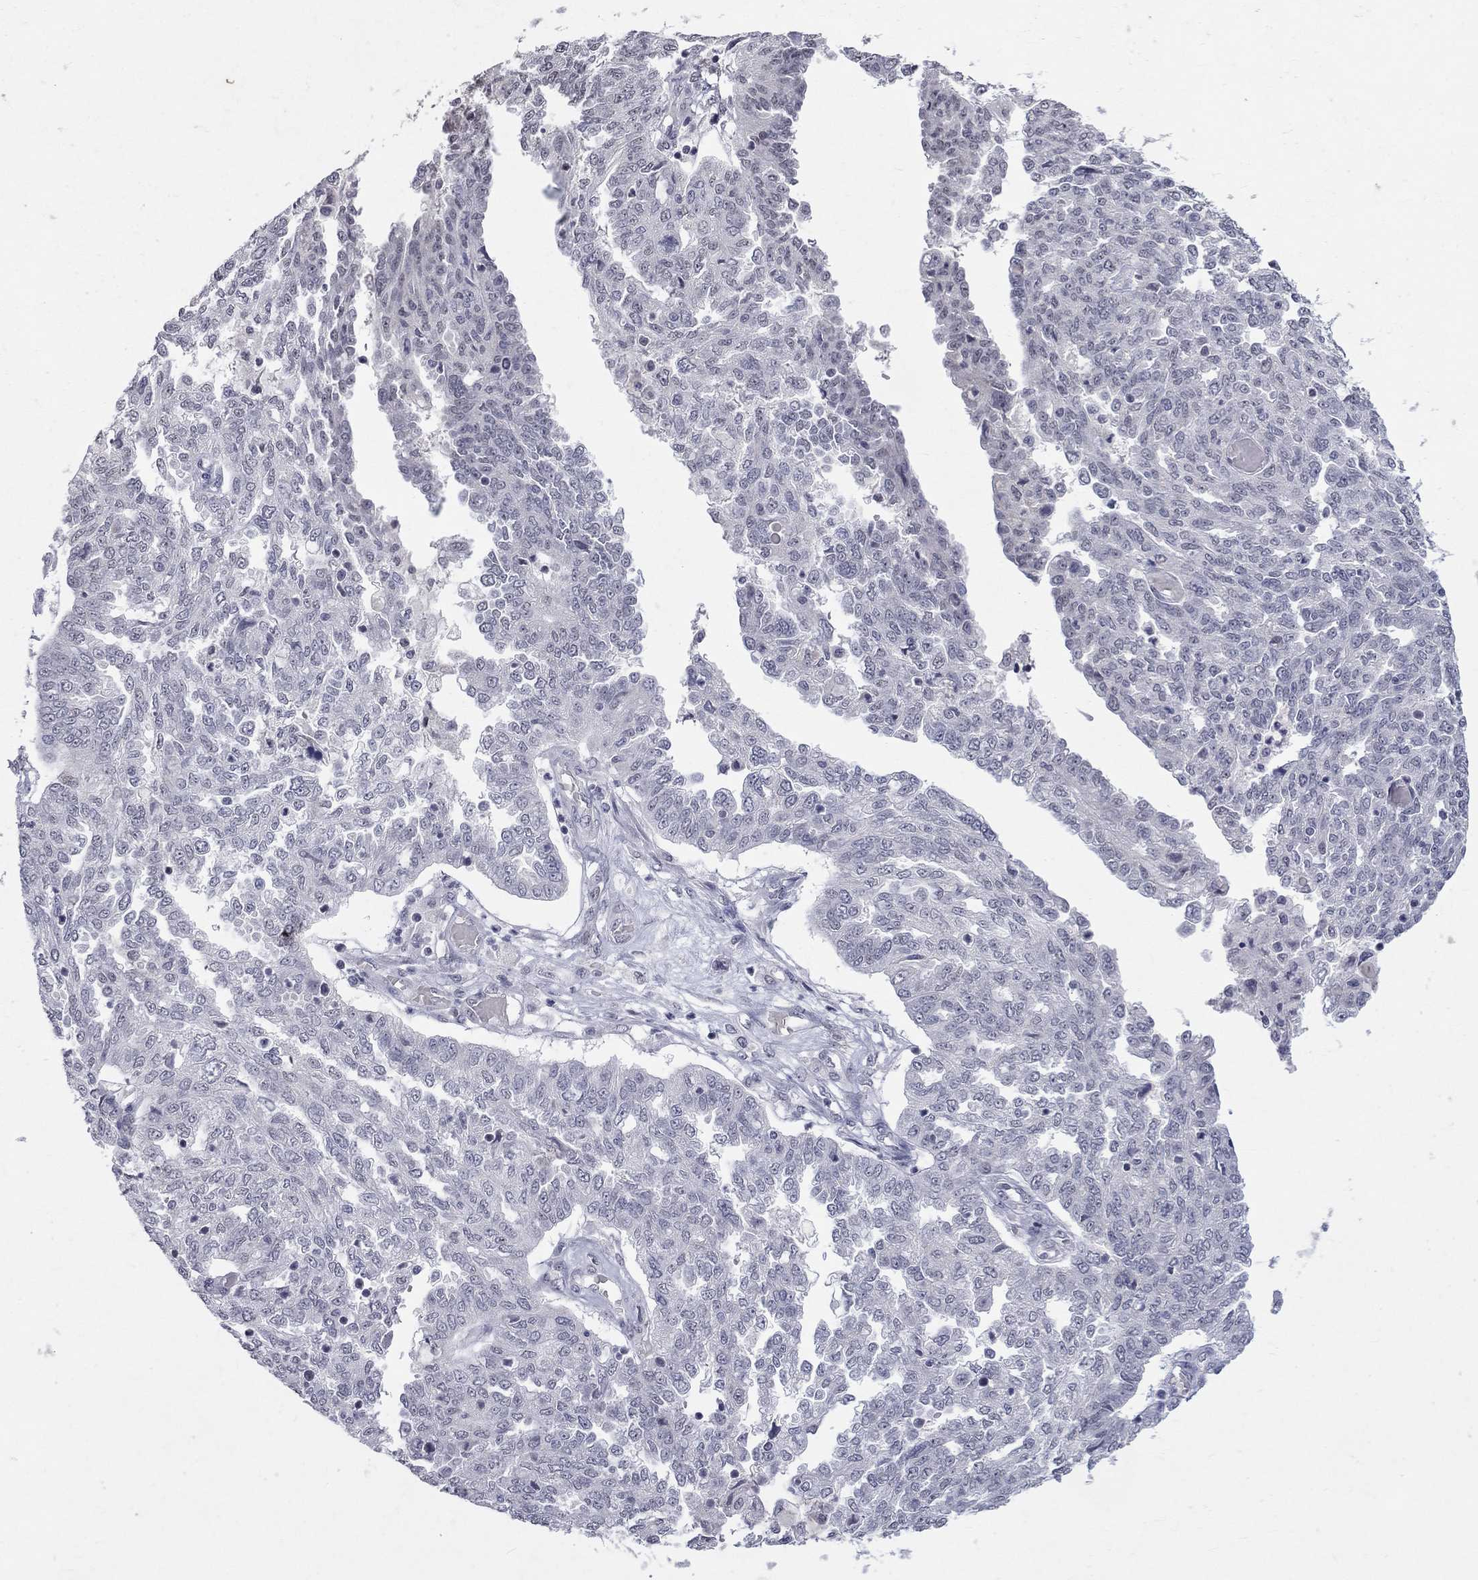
{"staining": {"intensity": "negative", "quantity": "none", "location": "none"}, "tissue": "ovarian cancer", "cell_type": "Tumor cells", "image_type": "cancer", "snomed": [{"axis": "morphology", "description": "Cystadenocarcinoma, serous, NOS"}, {"axis": "topography", "description": "Ovary"}], "caption": "IHC of human ovarian cancer demonstrates no expression in tumor cells. (Stains: DAB (3,3'-diaminobenzidine) immunohistochemistry (IHC) with hematoxylin counter stain, Microscopy: brightfield microscopy at high magnification).", "gene": "TMEM143", "patient": {"sex": "female", "age": 67}}